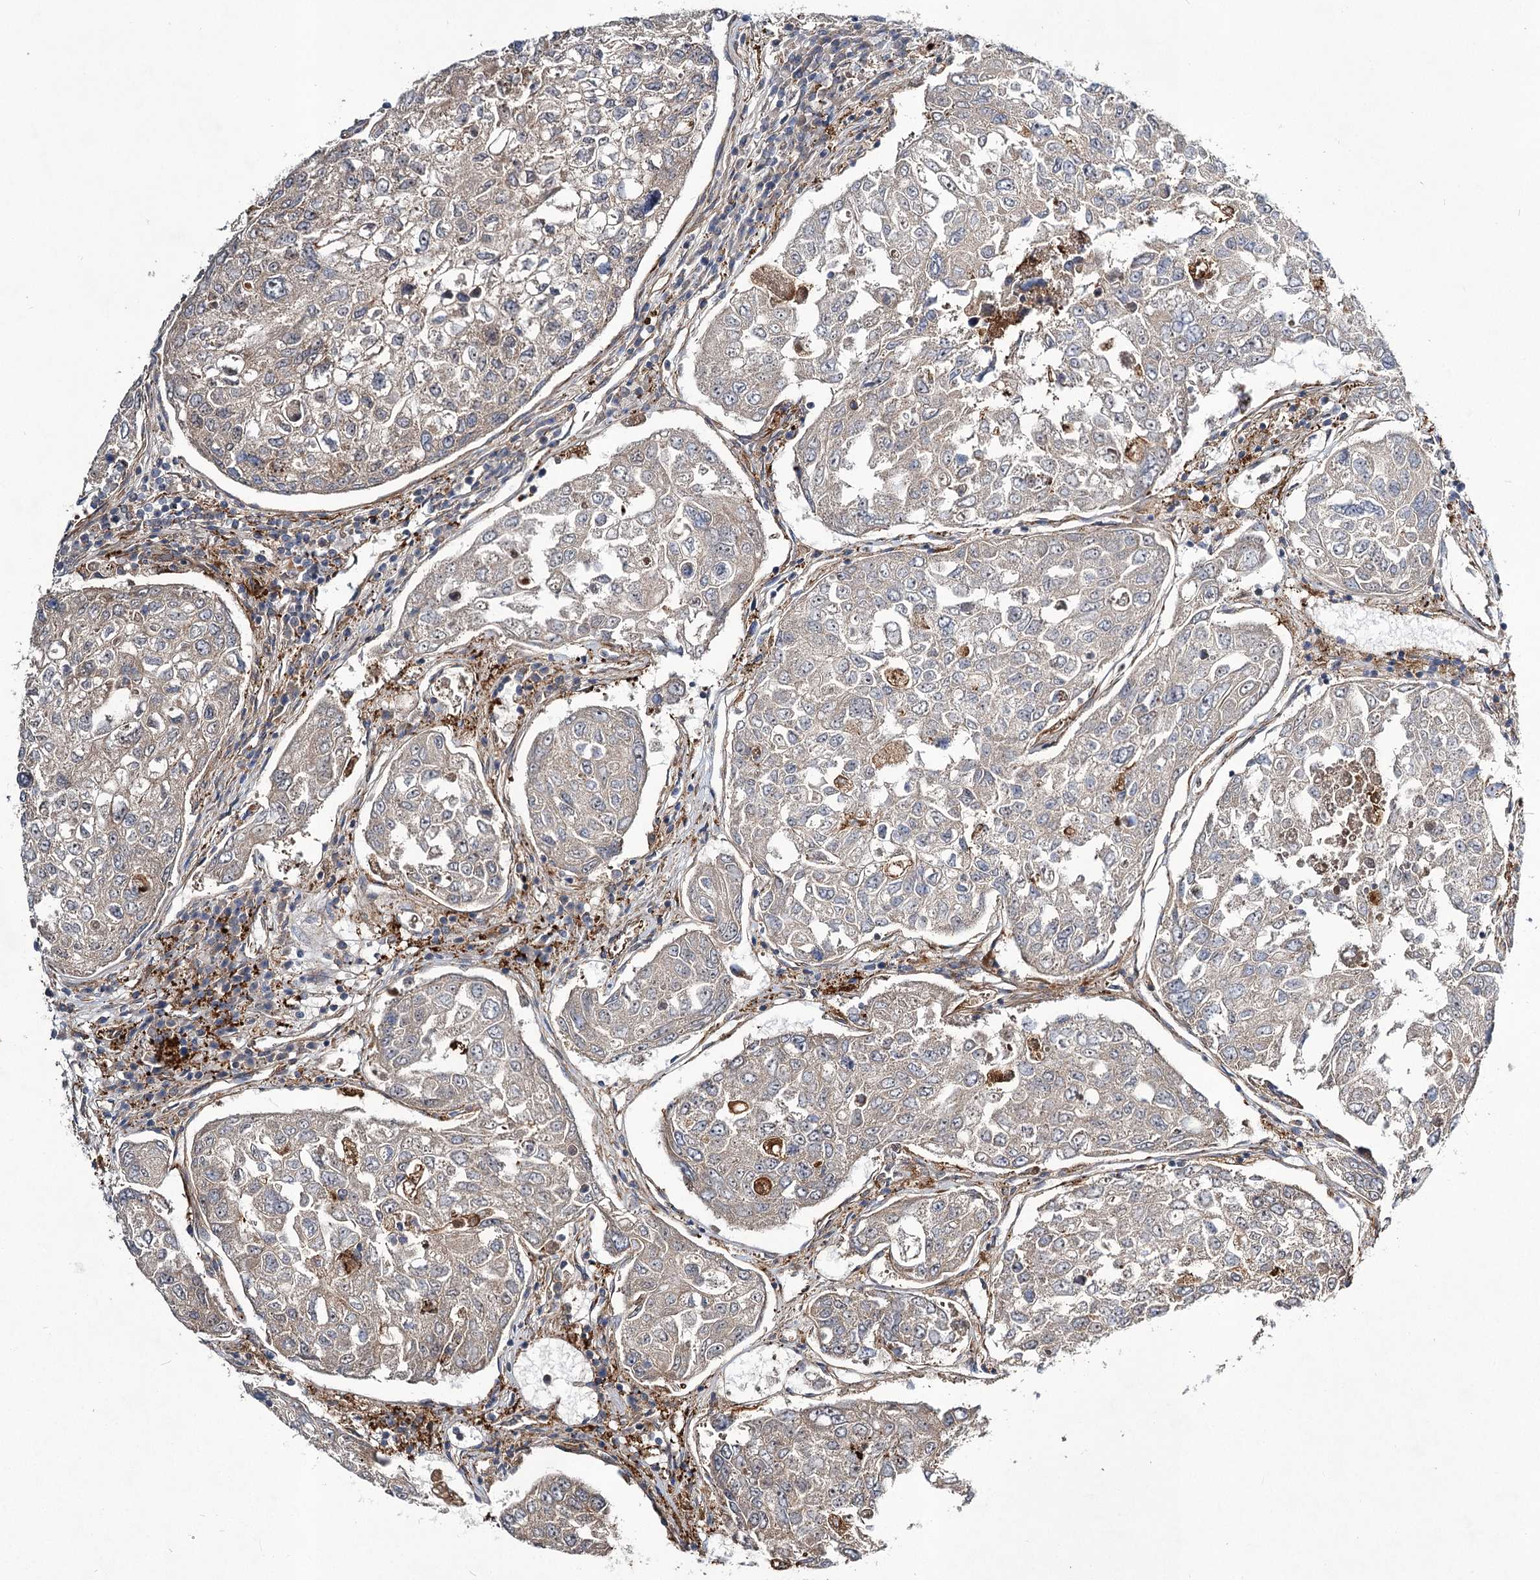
{"staining": {"intensity": "weak", "quantity": "<25%", "location": "cytoplasmic/membranous"}, "tissue": "urothelial cancer", "cell_type": "Tumor cells", "image_type": "cancer", "snomed": [{"axis": "morphology", "description": "Urothelial carcinoma, High grade"}, {"axis": "topography", "description": "Lymph node"}, {"axis": "topography", "description": "Urinary bladder"}], "caption": "A high-resolution histopathology image shows immunohistochemistry staining of urothelial carcinoma (high-grade), which exhibits no significant expression in tumor cells.", "gene": "DPEP2", "patient": {"sex": "male", "age": 51}}